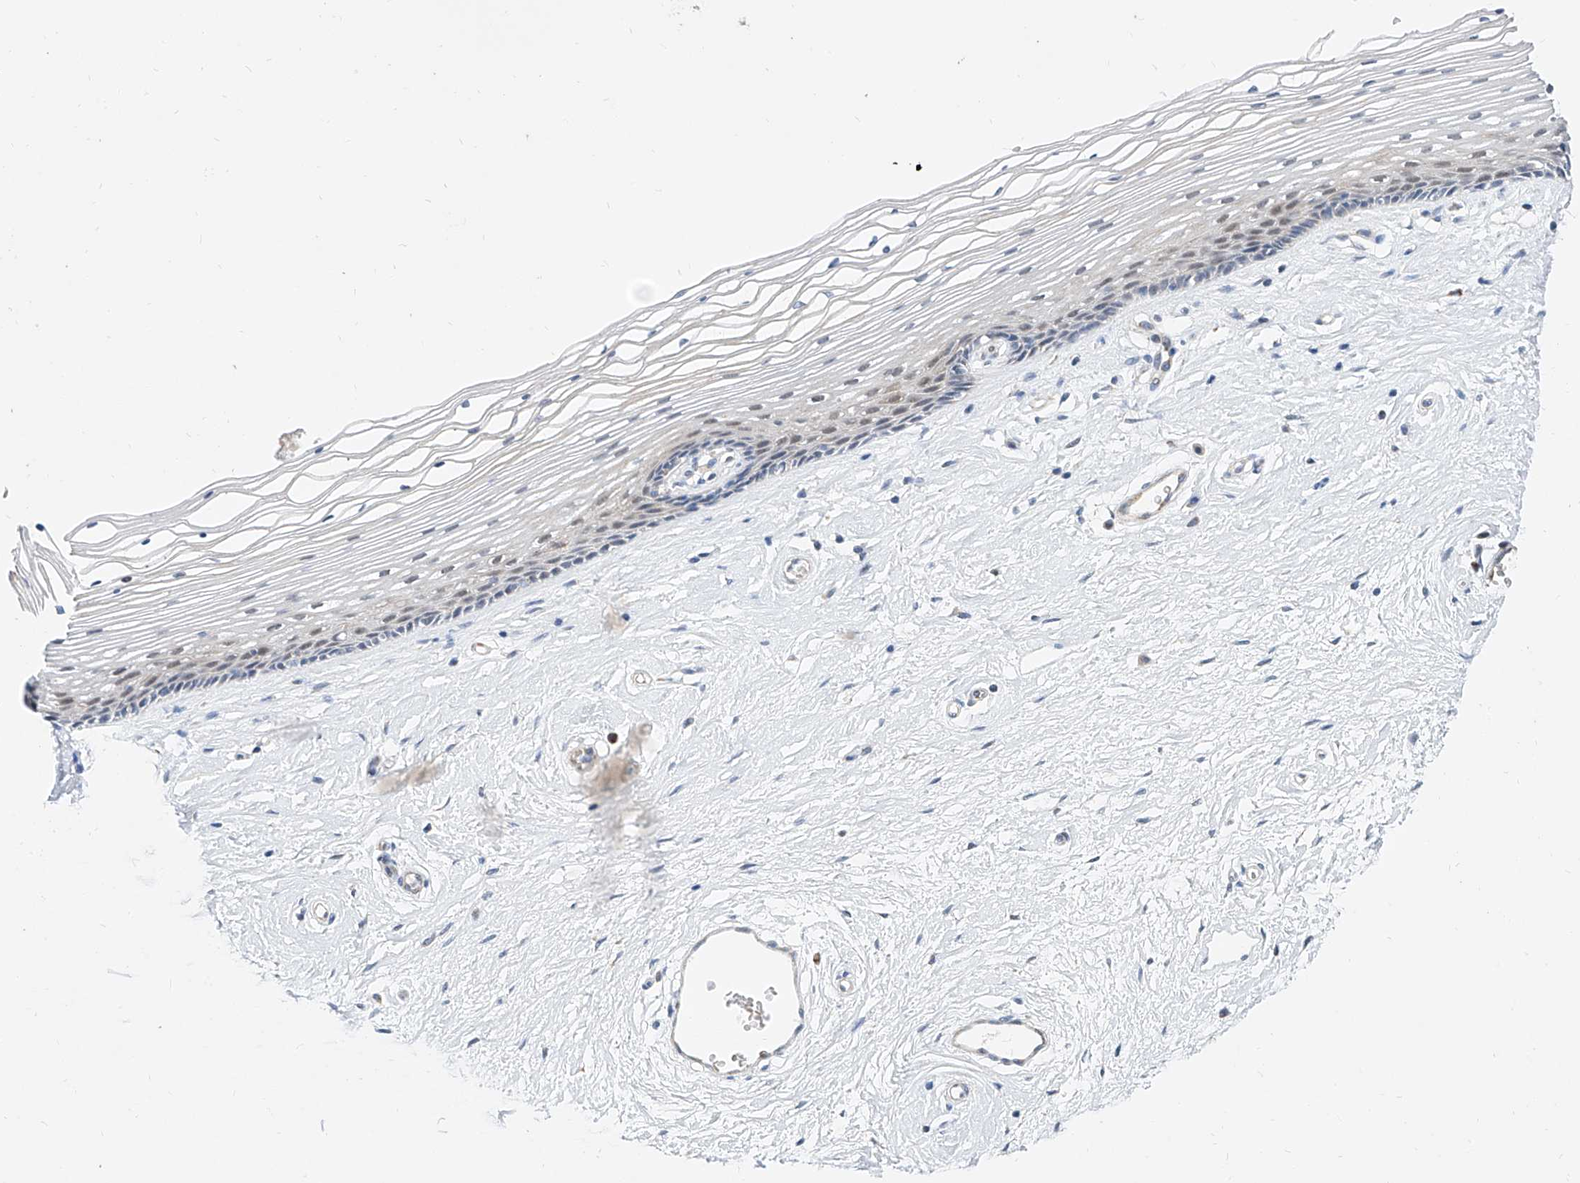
{"staining": {"intensity": "weak", "quantity": "<25%", "location": "cytoplasmic/membranous"}, "tissue": "vagina", "cell_type": "Squamous epithelial cells", "image_type": "normal", "snomed": [{"axis": "morphology", "description": "Normal tissue, NOS"}, {"axis": "topography", "description": "Vagina"}], "caption": "Micrograph shows no significant protein staining in squamous epithelial cells of normal vagina.", "gene": "BPTF", "patient": {"sex": "female", "age": 46}}